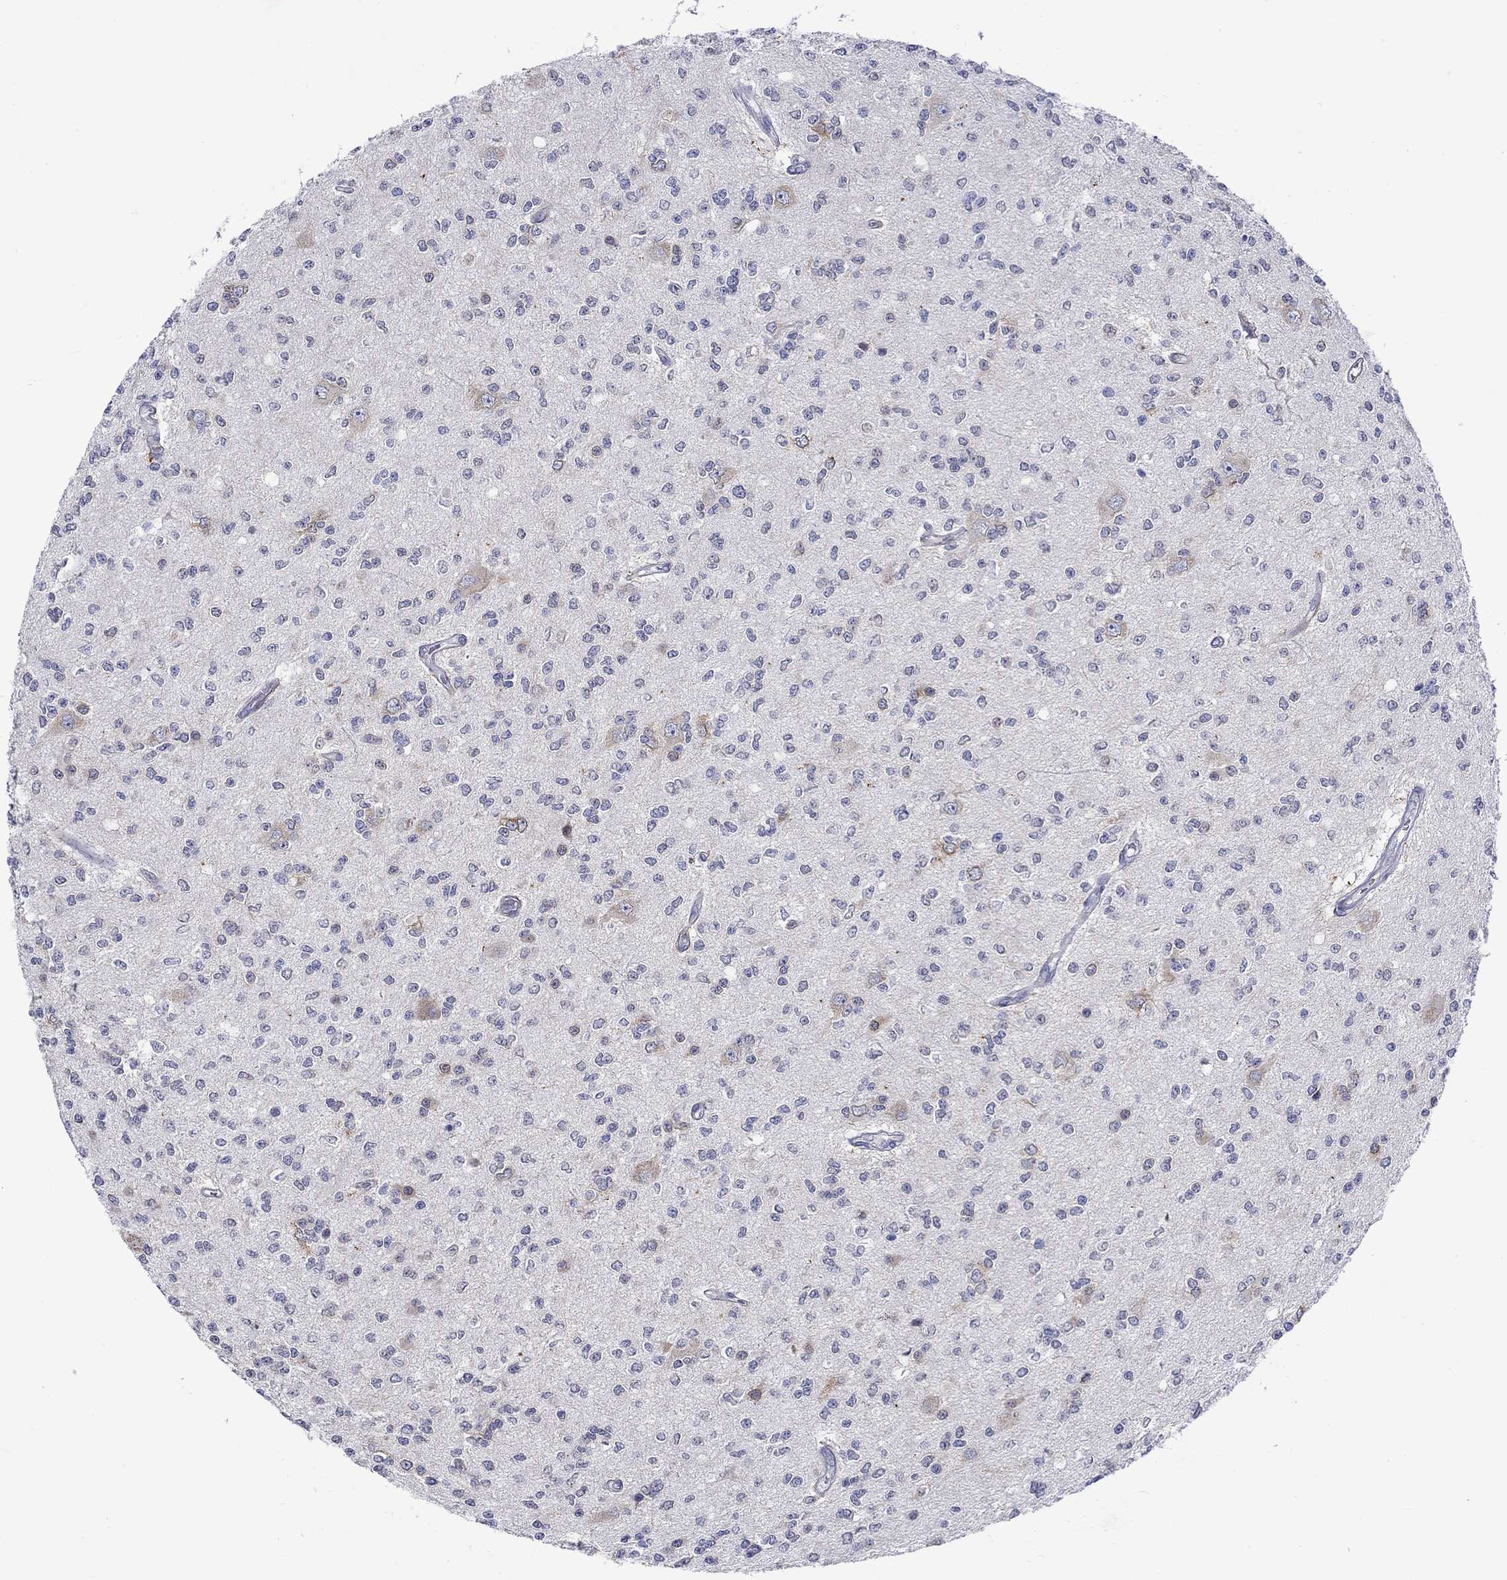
{"staining": {"intensity": "negative", "quantity": "none", "location": "none"}, "tissue": "glioma", "cell_type": "Tumor cells", "image_type": "cancer", "snomed": [{"axis": "morphology", "description": "Glioma, malignant, Low grade"}, {"axis": "topography", "description": "Brain"}], "caption": "An immunohistochemistry image of glioma is shown. There is no staining in tumor cells of glioma.", "gene": "CERS1", "patient": {"sex": "male", "age": 67}}